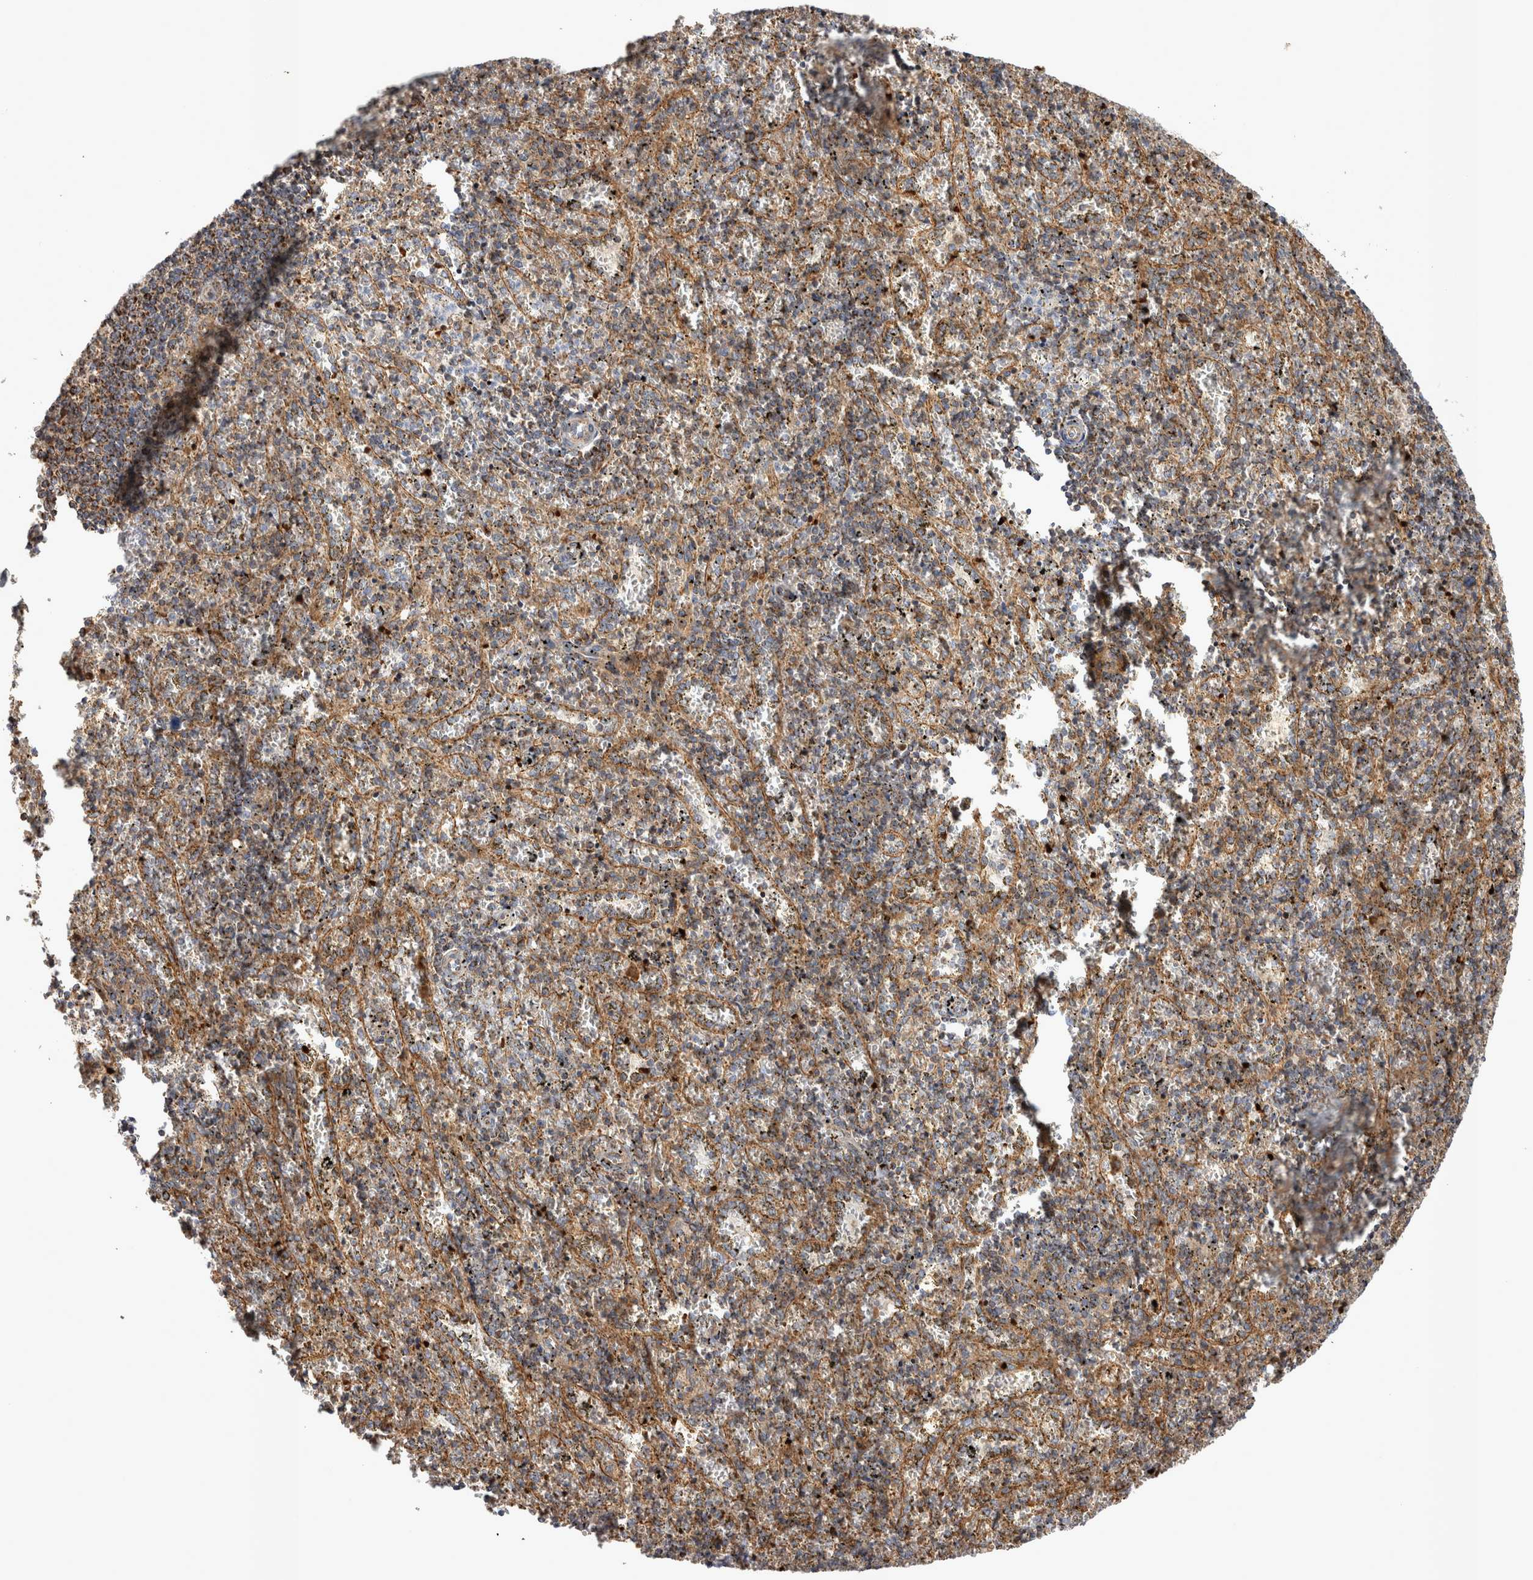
{"staining": {"intensity": "negative", "quantity": "none", "location": "none"}, "tissue": "spleen", "cell_type": "Cells in red pulp", "image_type": "normal", "snomed": [{"axis": "morphology", "description": "Normal tissue, NOS"}, {"axis": "topography", "description": "Spleen"}], "caption": "This is a image of immunohistochemistry (IHC) staining of benign spleen, which shows no expression in cells in red pulp. (Brightfield microscopy of DAB (3,3'-diaminobenzidine) IHC at high magnification).", "gene": "TSPOAP1", "patient": {"sex": "male", "age": 11}}